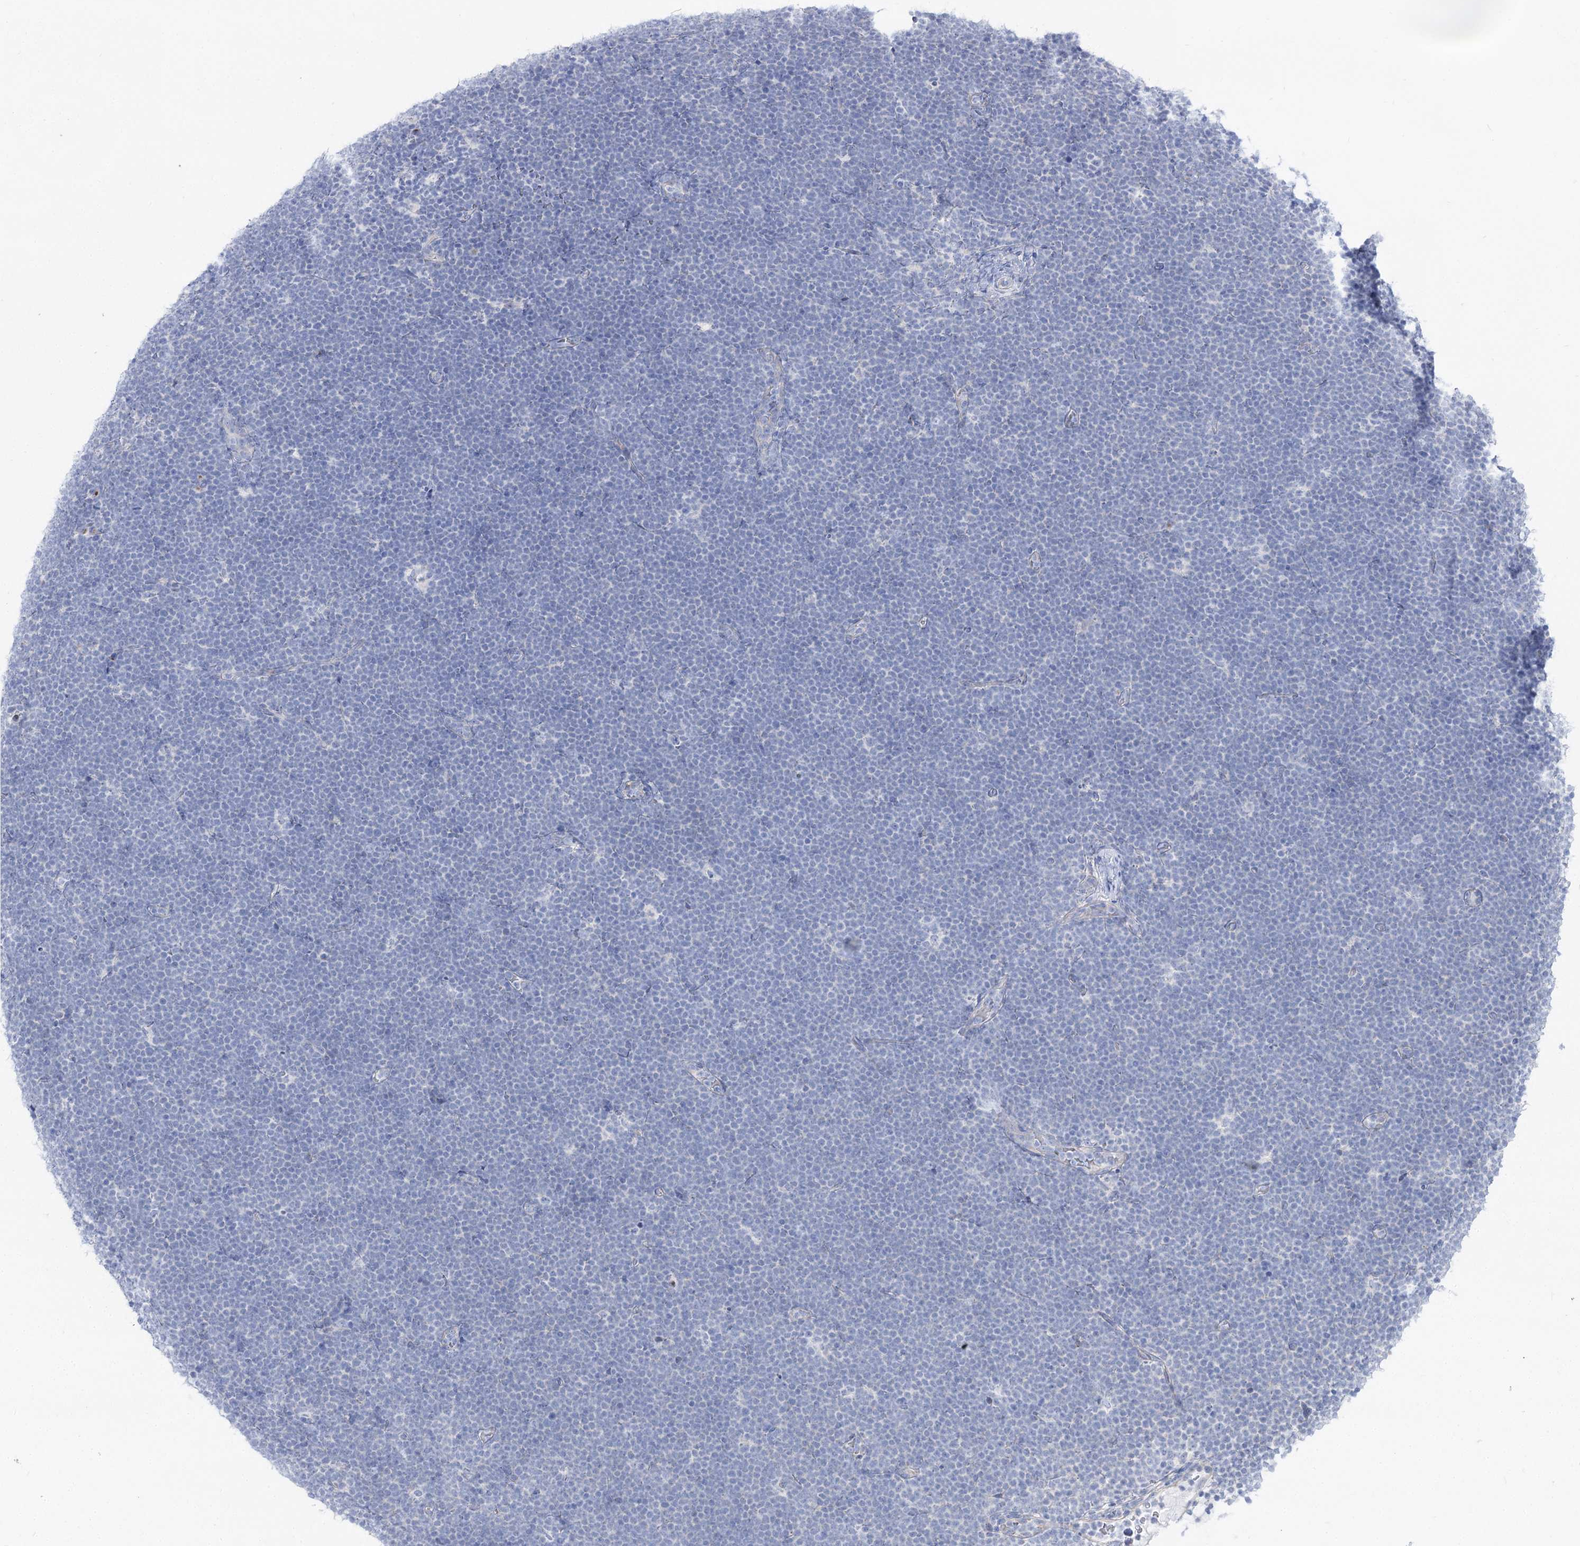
{"staining": {"intensity": "negative", "quantity": "none", "location": "none"}, "tissue": "lymphoma", "cell_type": "Tumor cells", "image_type": "cancer", "snomed": [{"axis": "morphology", "description": "Malignant lymphoma, non-Hodgkin's type, High grade"}, {"axis": "topography", "description": "Lymph node"}], "caption": "High magnification brightfield microscopy of lymphoma stained with DAB (3,3'-diaminobenzidine) (brown) and counterstained with hematoxylin (blue): tumor cells show no significant positivity. Brightfield microscopy of immunohistochemistry (IHC) stained with DAB (3,3'-diaminobenzidine) (brown) and hematoxylin (blue), captured at high magnification.", "gene": "SUOX", "patient": {"sex": "male", "age": 13}}